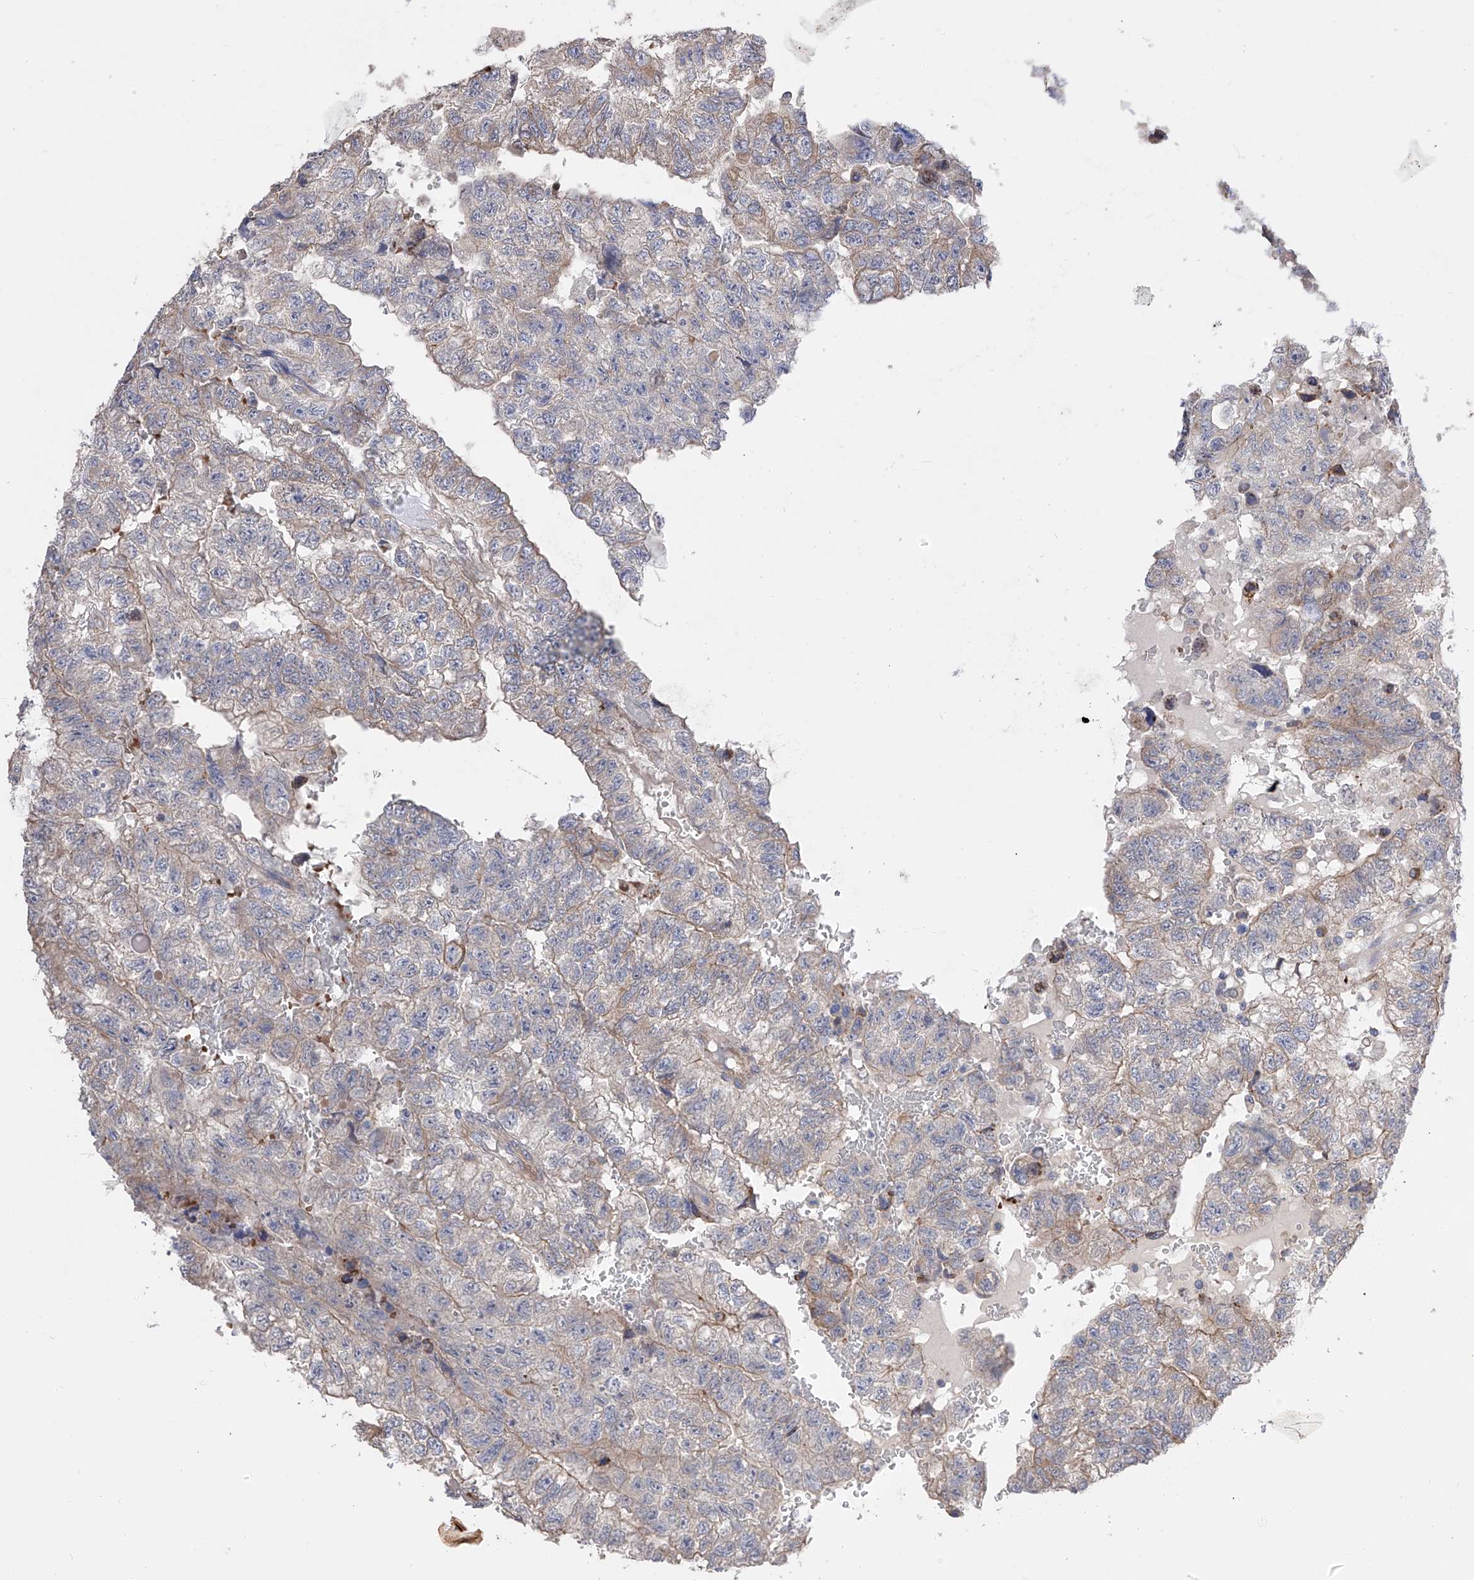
{"staining": {"intensity": "weak", "quantity": "<25%", "location": "cytoplasmic/membranous"}, "tissue": "testis cancer", "cell_type": "Tumor cells", "image_type": "cancer", "snomed": [{"axis": "morphology", "description": "Carcinoma, Embryonal, NOS"}, {"axis": "topography", "description": "Testis"}], "caption": "This histopathology image is of testis cancer stained with IHC to label a protein in brown with the nuclei are counter-stained blue. There is no positivity in tumor cells. Brightfield microscopy of immunohistochemistry stained with DAB (brown) and hematoxylin (blue), captured at high magnification.", "gene": "NFATC4", "patient": {"sex": "male", "age": 36}}